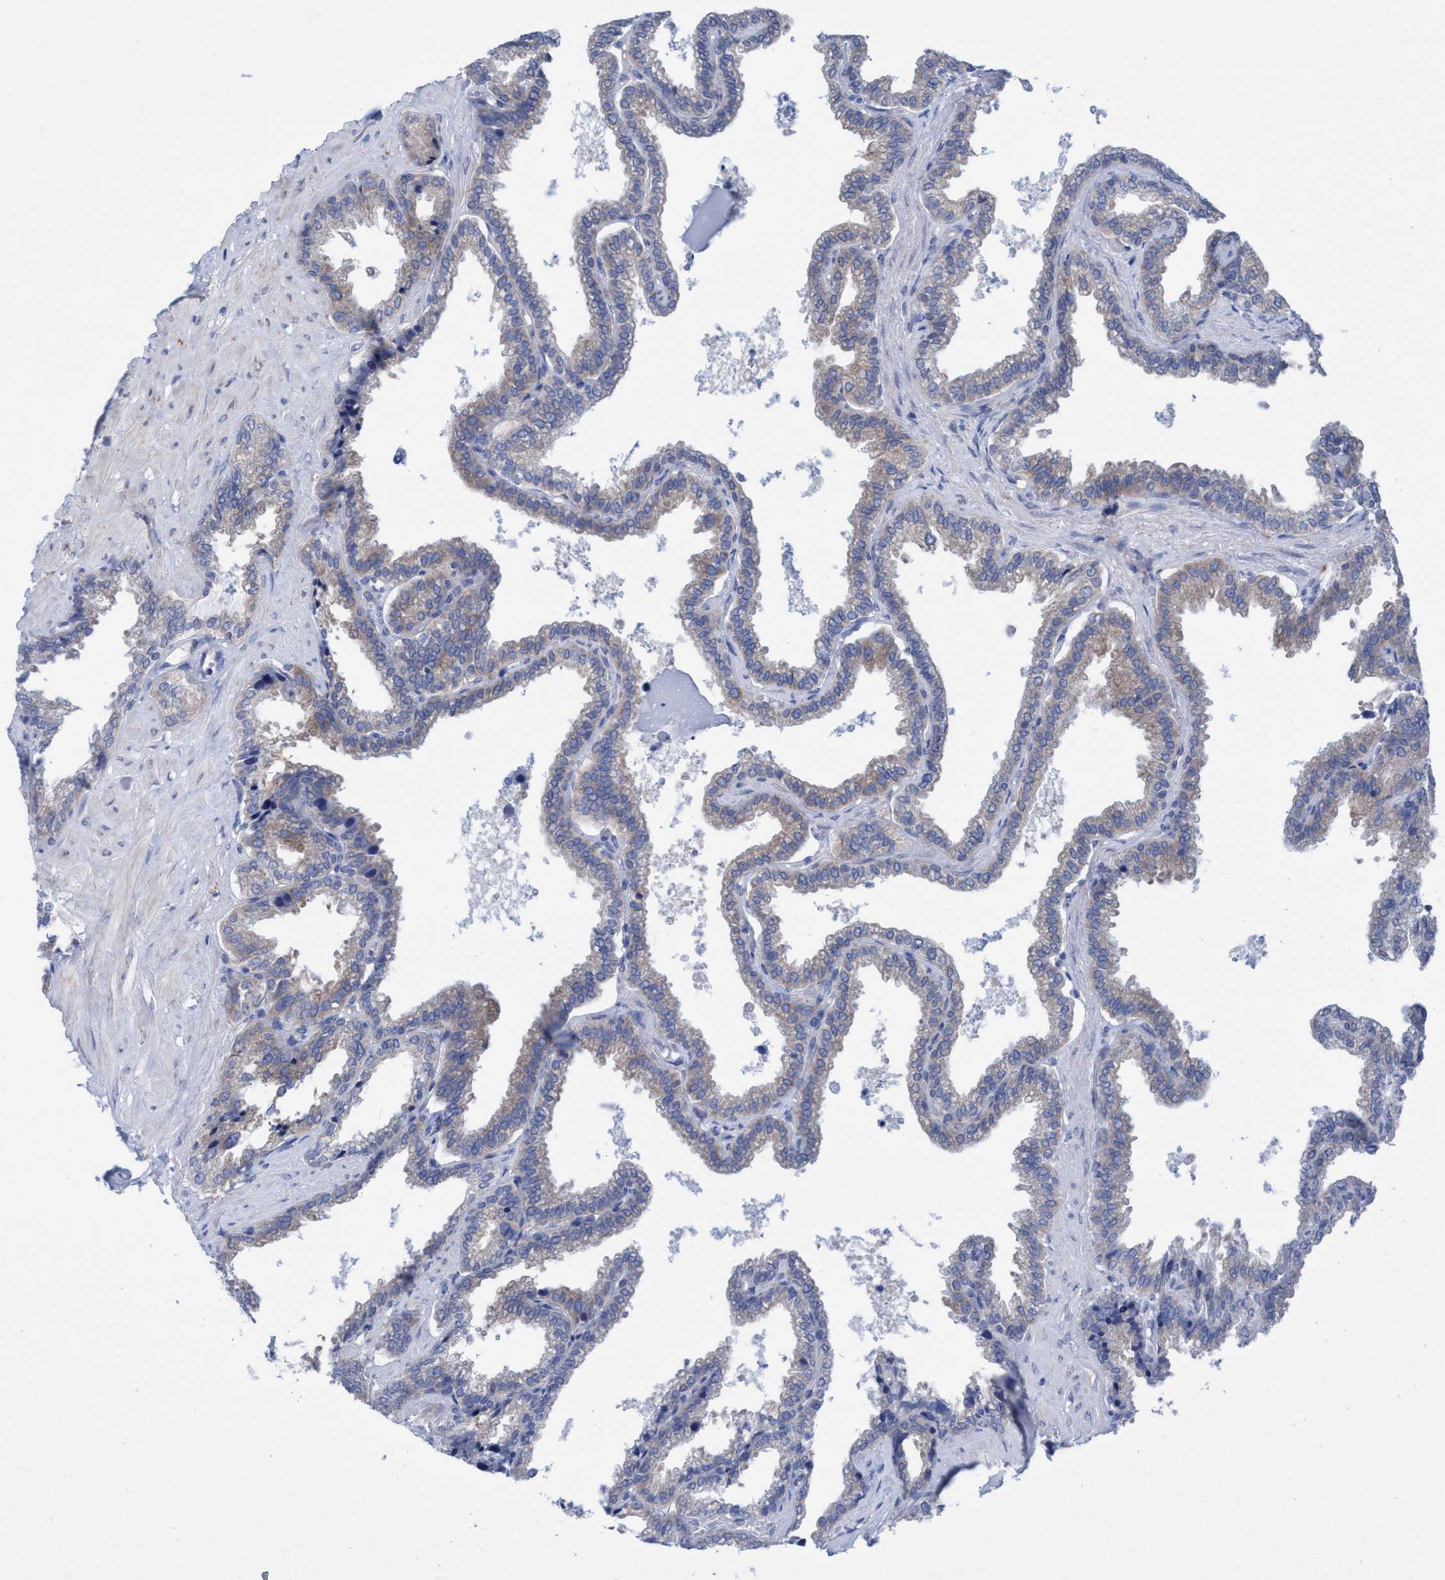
{"staining": {"intensity": "weak", "quantity": "<25%", "location": "cytoplasmic/membranous"}, "tissue": "seminal vesicle", "cell_type": "Glandular cells", "image_type": "normal", "snomed": [{"axis": "morphology", "description": "Normal tissue, NOS"}, {"axis": "topography", "description": "Seminal veicle"}], "caption": "Glandular cells show no significant expression in normal seminal vesicle. (DAB (3,3'-diaminobenzidine) IHC visualized using brightfield microscopy, high magnification).", "gene": "RSAD1", "patient": {"sex": "male", "age": 46}}